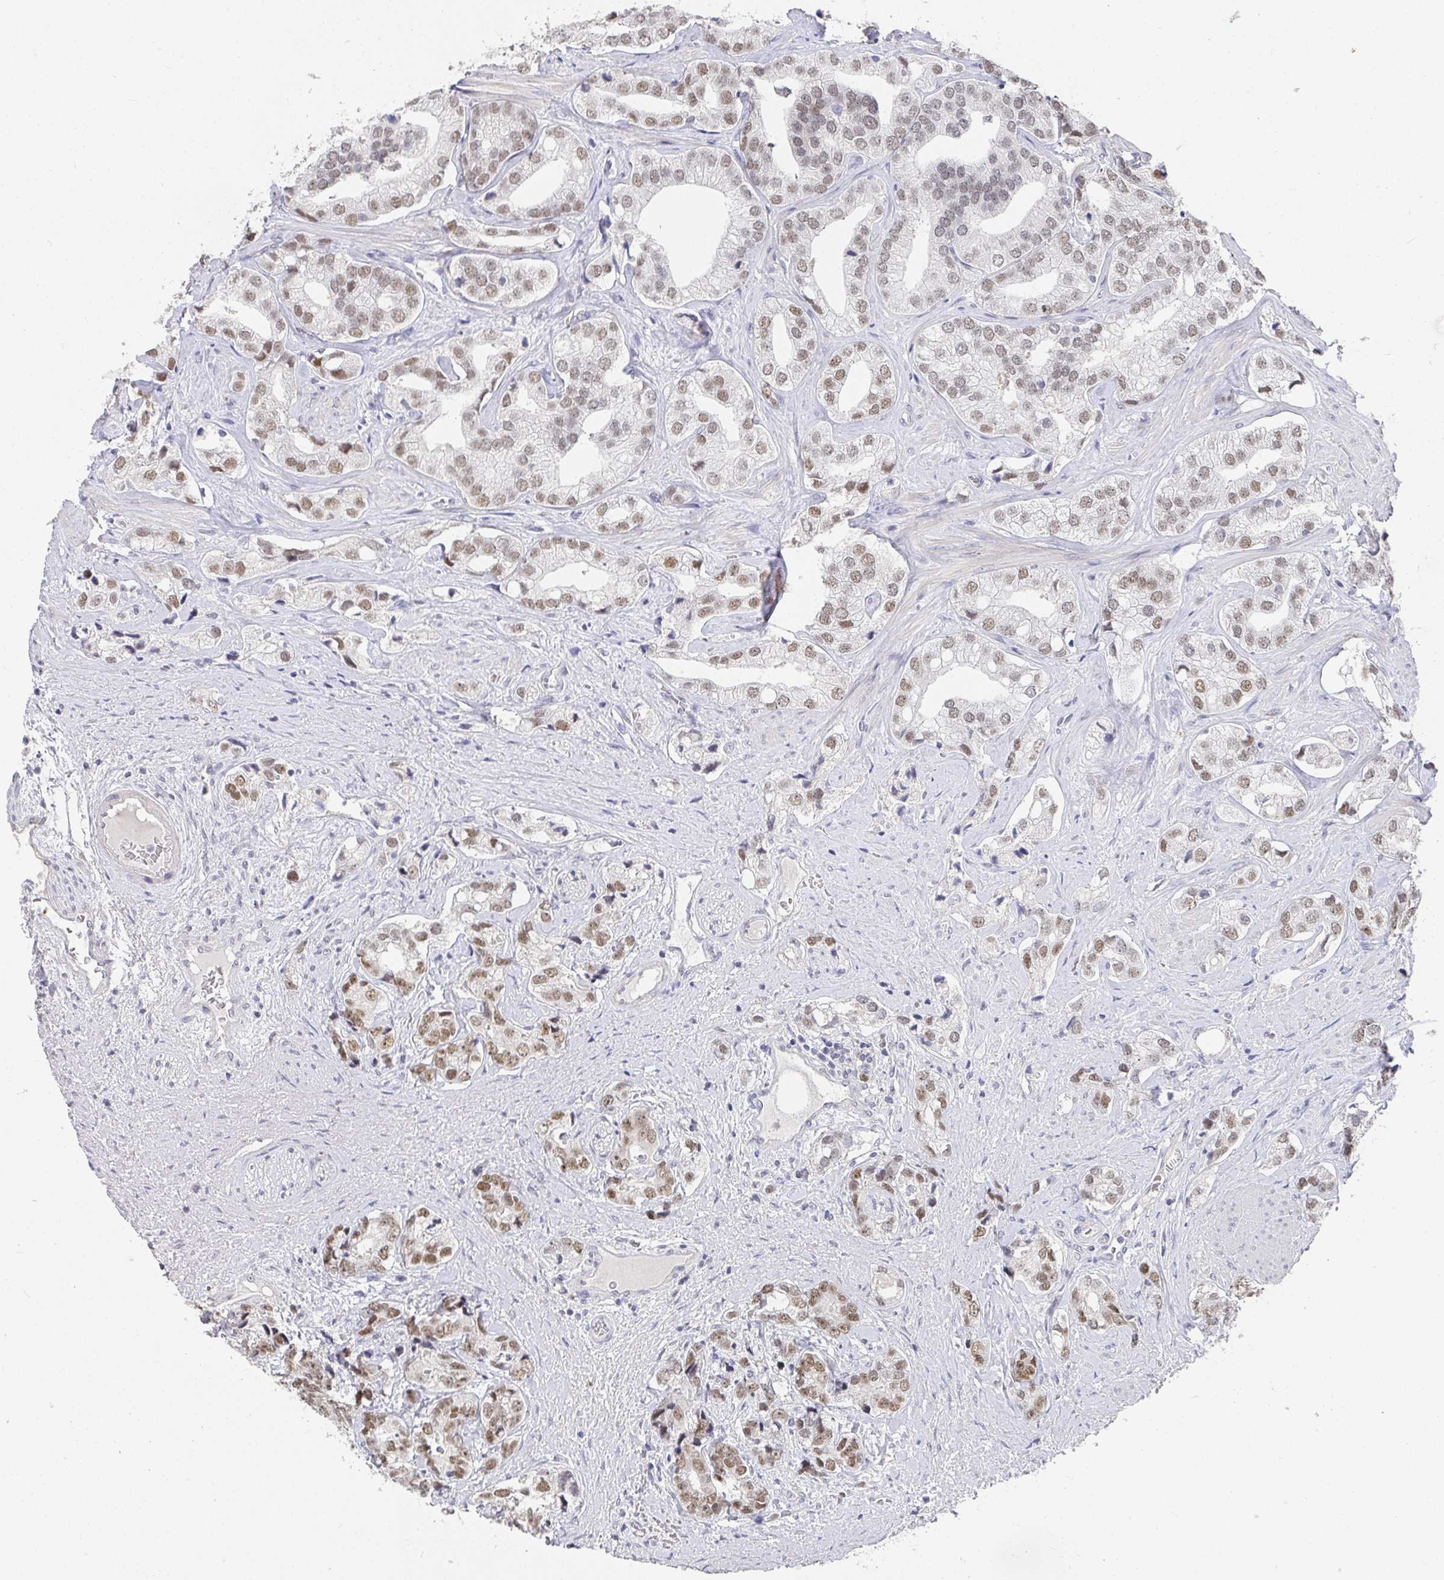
{"staining": {"intensity": "moderate", "quantity": "25%-75%", "location": "nuclear"}, "tissue": "prostate cancer", "cell_type": "Tumor cells", "image_type": "cancer", "snomed": [{"axis": "morphology", "description": "Adenocarcinoma, High grade"}, {"axis": "topography", "description": "Prostate"}], "caption": "Immunohistochemistry (IHC) of human adenocarcinoma (high-grade) (prostate) shows medium levels of moderate nuclear staining in approximately 25%-75% of tumor cells. The staining was performed using DAB (3,3'-diaminobenzidine) to visualize the protein expression in brown, while the nuclei were stained in blue with hematoxylin (Magnification: 20x).", "gene": "RCOR1", "patient": {"sex": "male", "age": 58}}